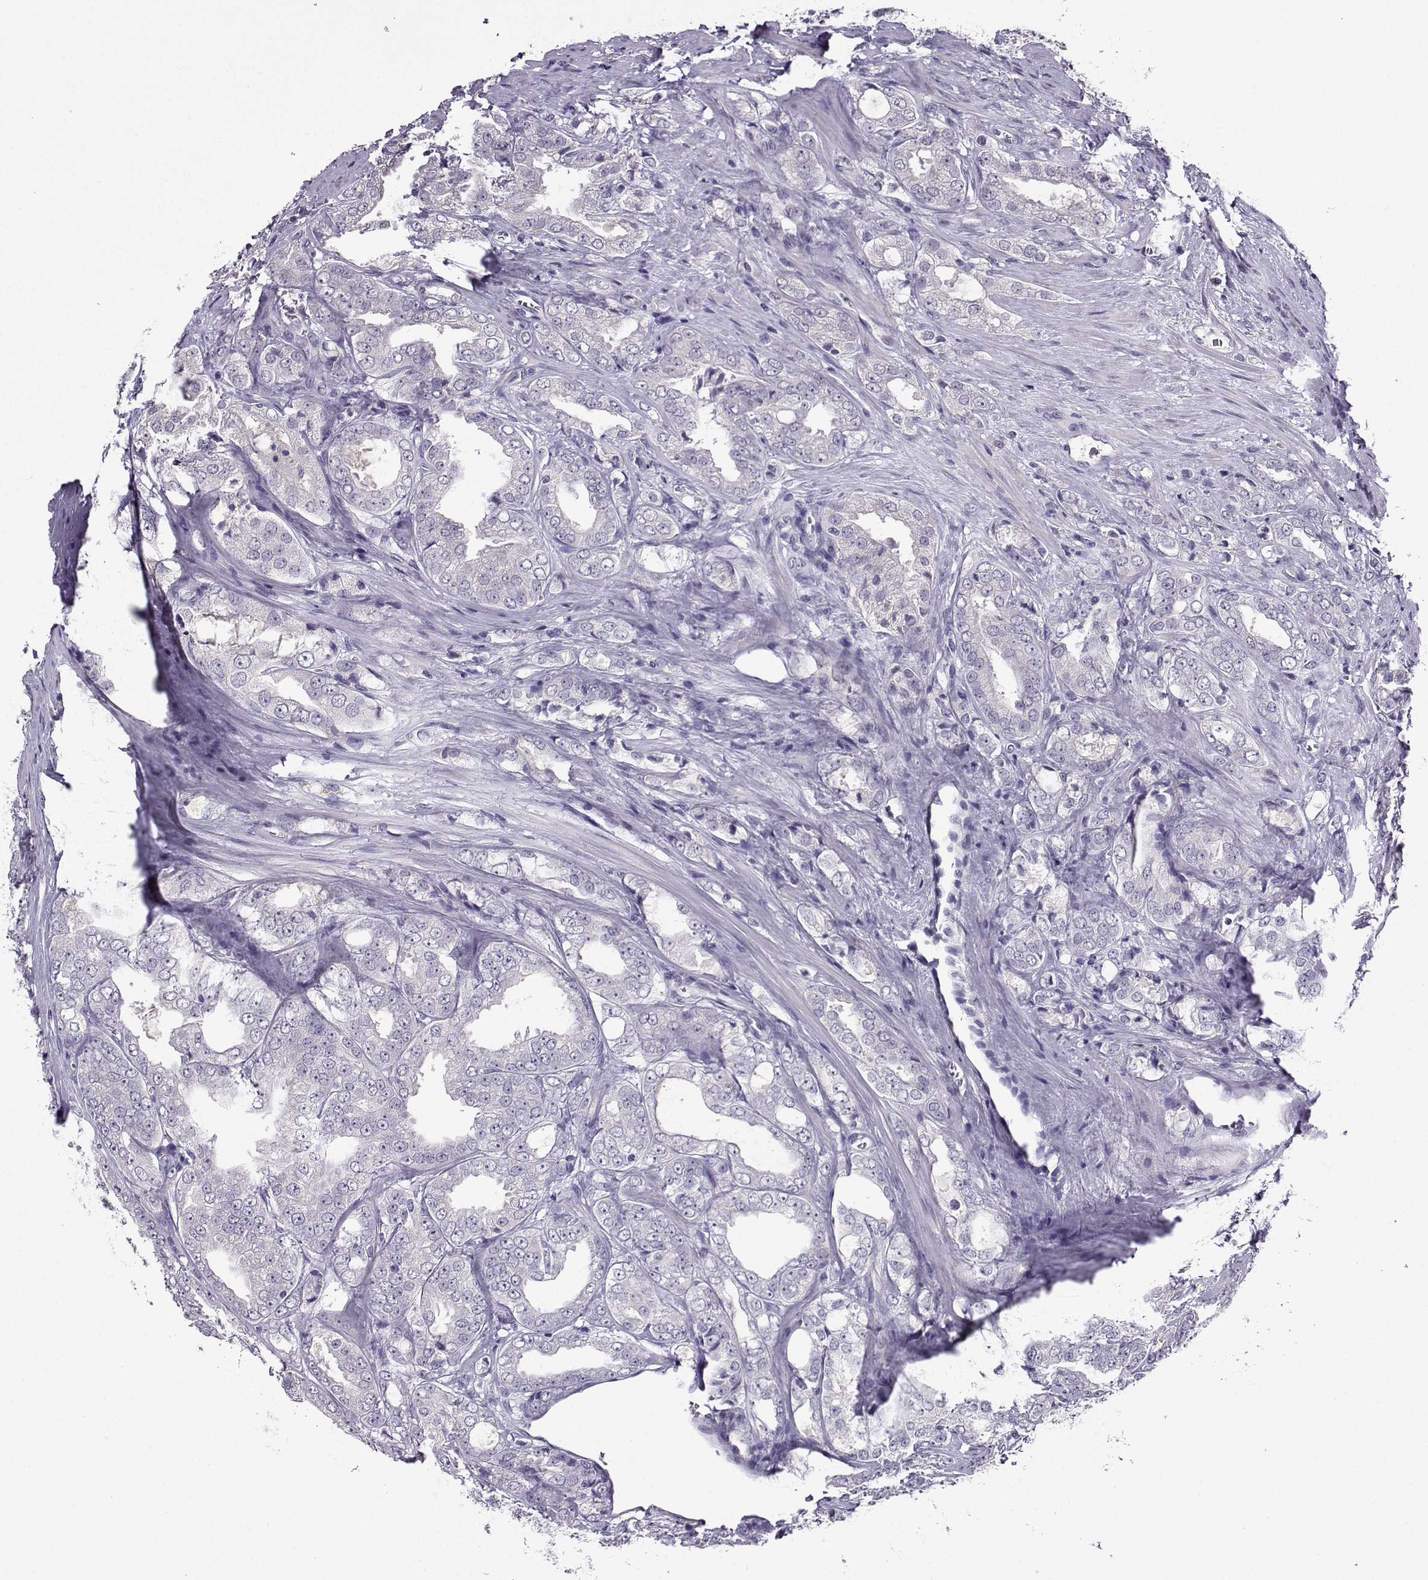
{"staining": {"intensity": "negative", "quantity": "none", "location": "none"}, "tissue": "prostate cancer", "cell_type": "Tumor cells", "image_type": "cancer", "snomed": [{"axis": "morphology", "description": "Adenocarcinoma, NOS"}, {"axis": "morphology", "description": "Adenocarcinoma, High grade"}, {"axis": "topography", "description": "Prostate"}], "caption": "Immunohistochemistry (IHC) histopathology image of neoplastic tissue: prostate cancer stained with DAB (3,3'-diaminobenzidine) demonstrates no significant protein staining in tumor cells.", "gene": "CRYBB1", "patient": {"sex": "male", "age": 70}}